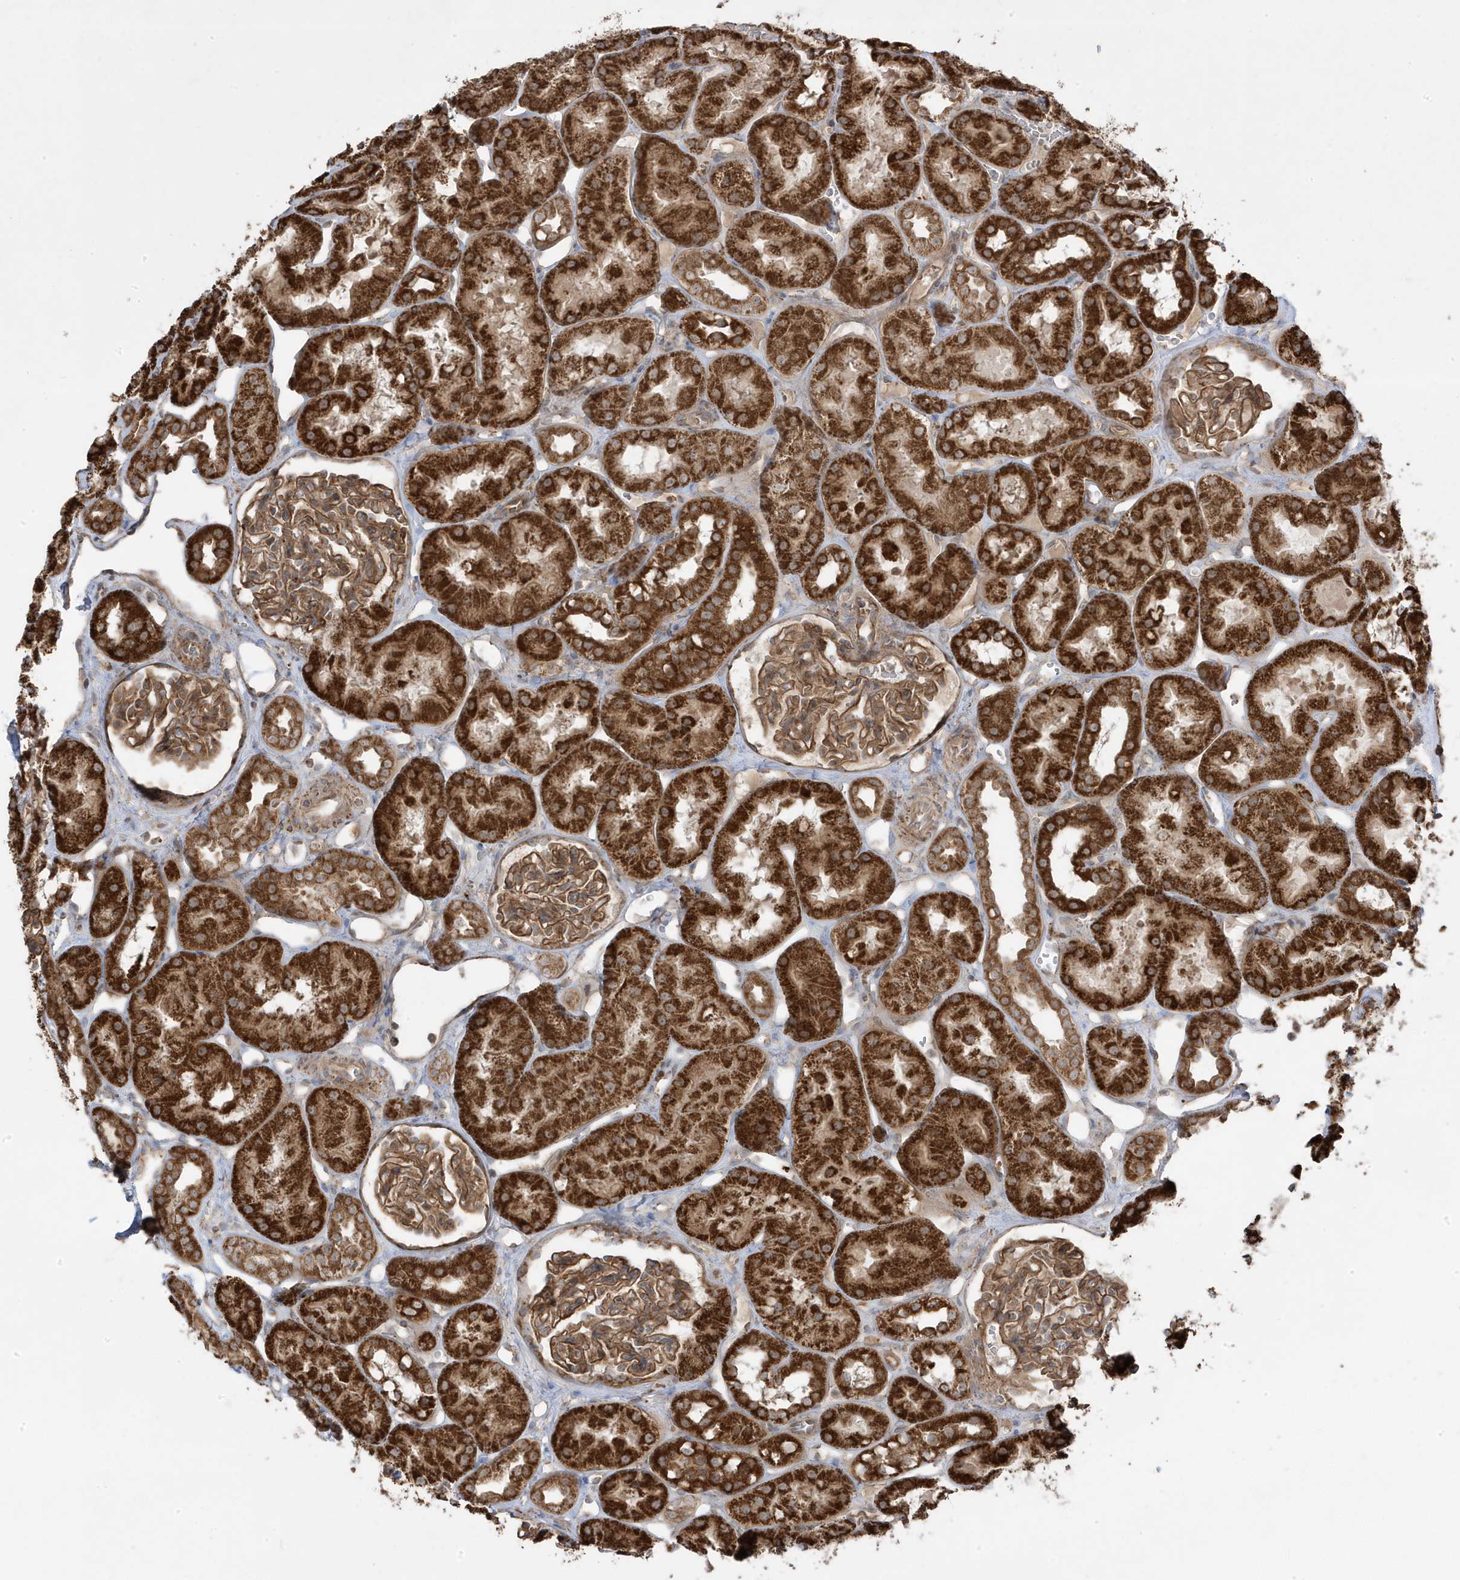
{"staining": {"intensity": "moderate", "quantity": ">75%", "location": "cytoplasmic/membranous"}, "tissue": "kidney", "cell_type": "Cells in glomeruli", "image_type": "normal", "snomed": [{"axis": "morphology", "description": "Normal tissue, NOS"}, {"axis": "topography", "description": "Kidney"}], "caption": "A medium amount of moderate cytoplasmic/membranous positivity is present in about >75% of cells in glomeruli in benign kidney. (Brightfield microscopy of DAB IHC at high magnification).", "gene": "CLUAP1", "patient": {"sex": "male", "age": 16}}